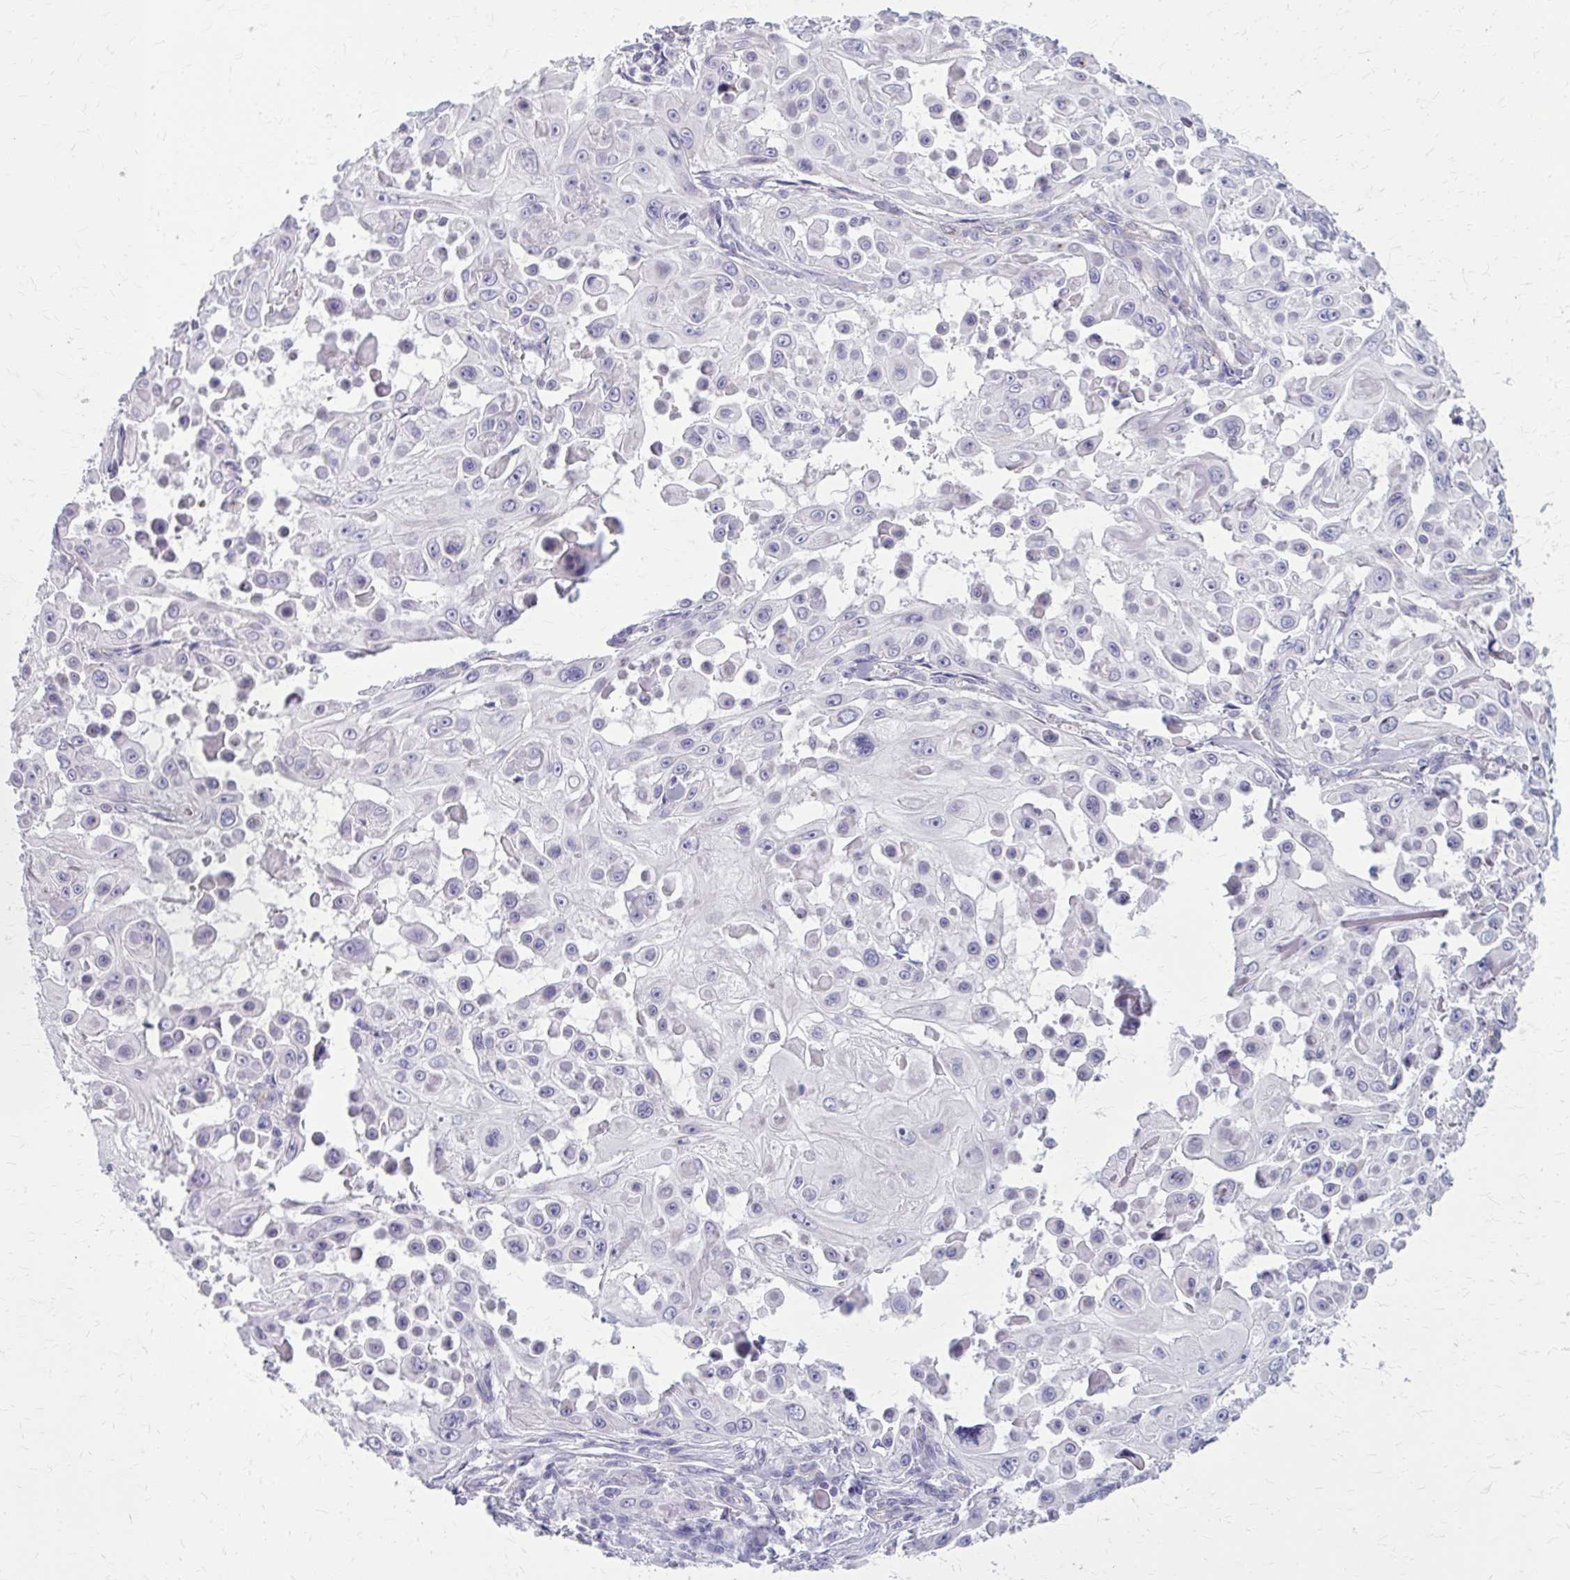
{"staining": {"intensity": "negative", "quantity": "none", "location": "none"}, "tissue": "skin cancer", "cell_type": "Tumor cells", "image_type": "cancer", "snomed": [{"axis": "morphology", "description": "Squamous cell carcinoma, NOS"}, {"axis": "topography", "description": "Skin"}], "caption": "IHC of squamous cell carcinoma (skin) reveals no positivity in tumor cells.", "gene": "CASQ2", "patient": {"sex": "male", "age": 91}}